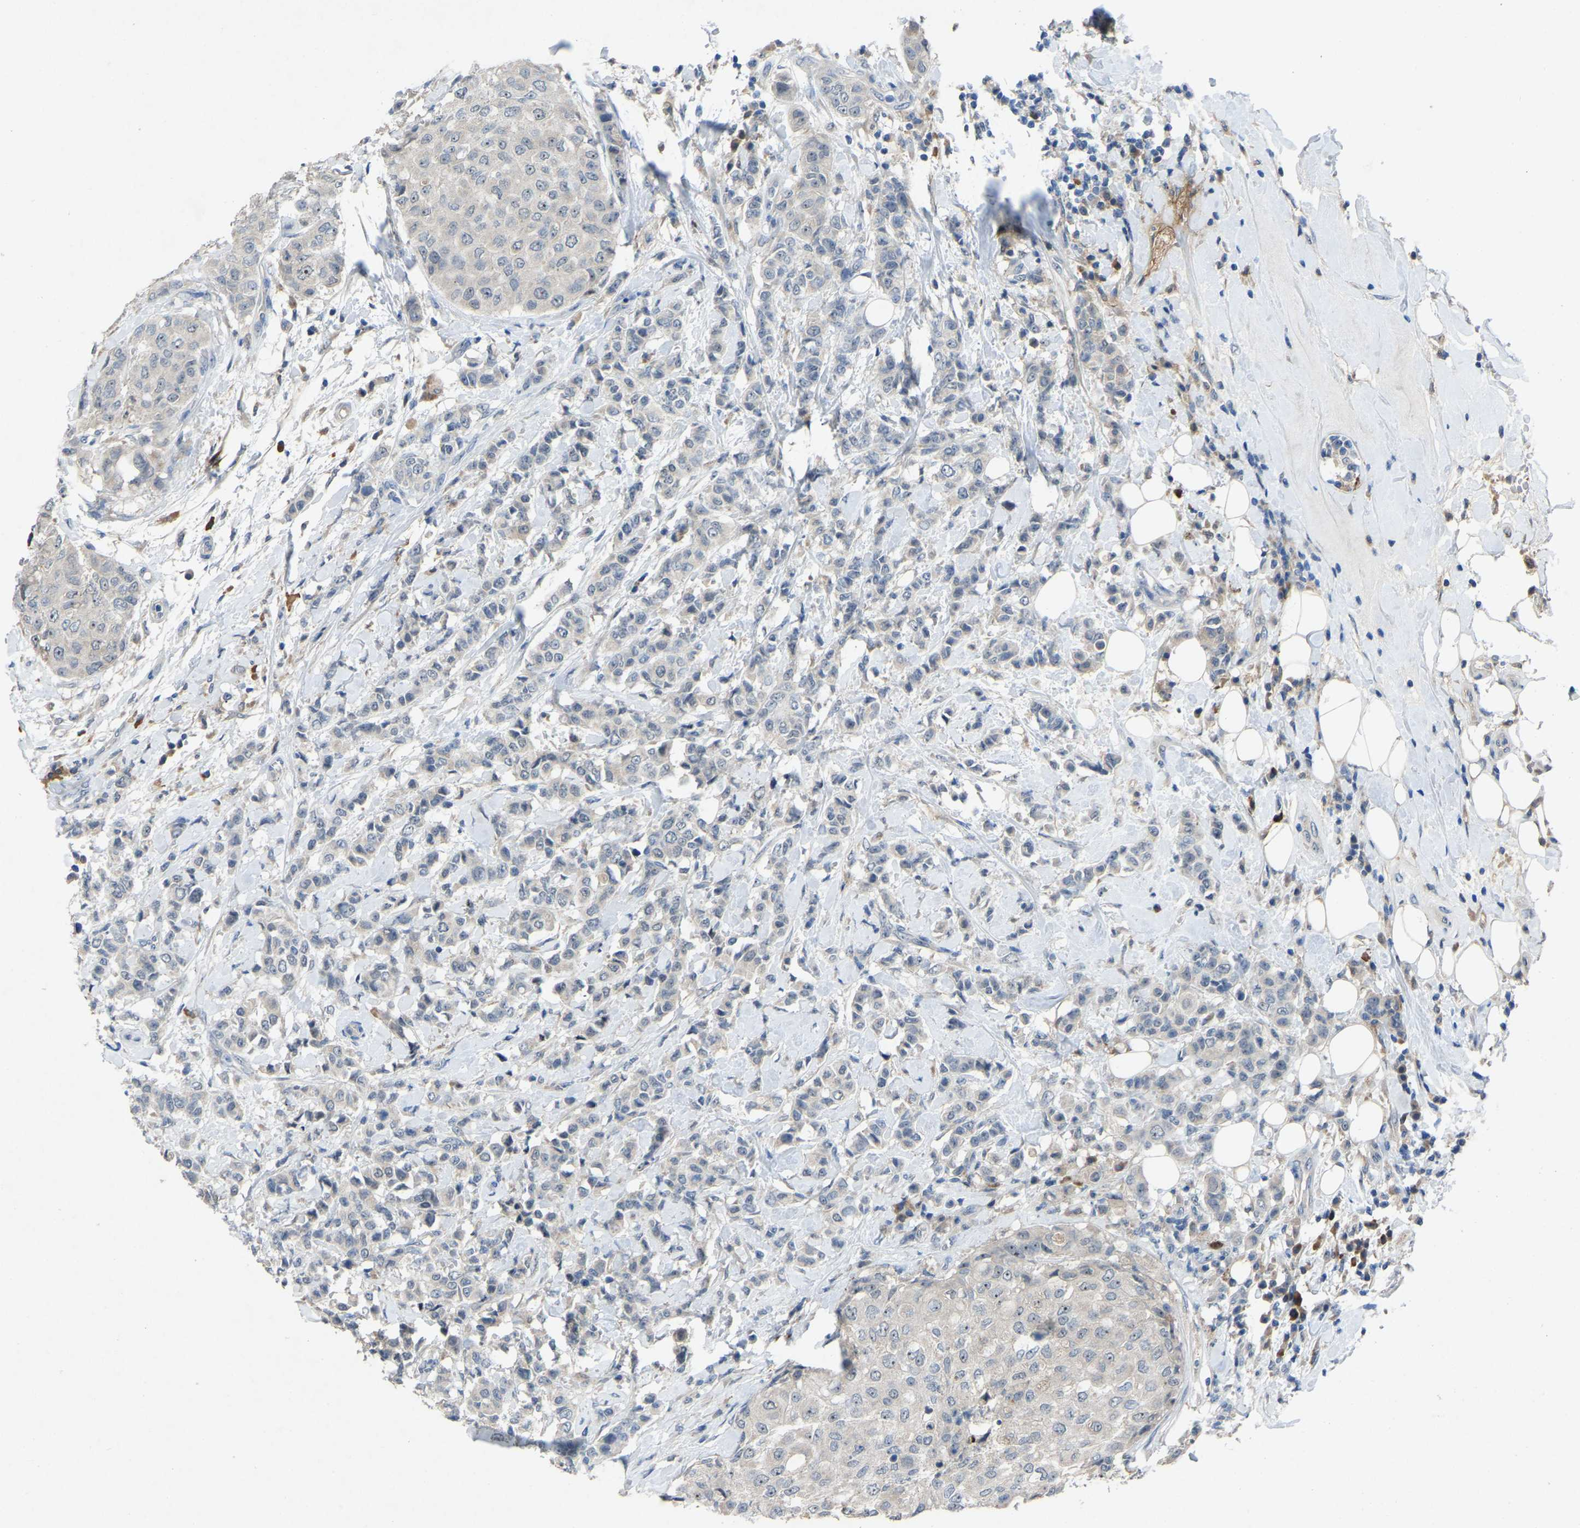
{"staining": {"intensity": "negative", "quantity": "none", "location": "none"}, "tissue": "breast cancer", "cell_type": "Tumor cells", "image_type": "cancer", "snomed": [{"axis": "morphology", "description": "Duct carcinoma"}, {"axis": "topography", "description": "Breast"}], "caption": "An image of breast invasive ductal carcinoma stained for a protein exhibits no brown staining in tumor cells.", "gene": "FHIT", "patient": {"sex": "female", "age": 27}}